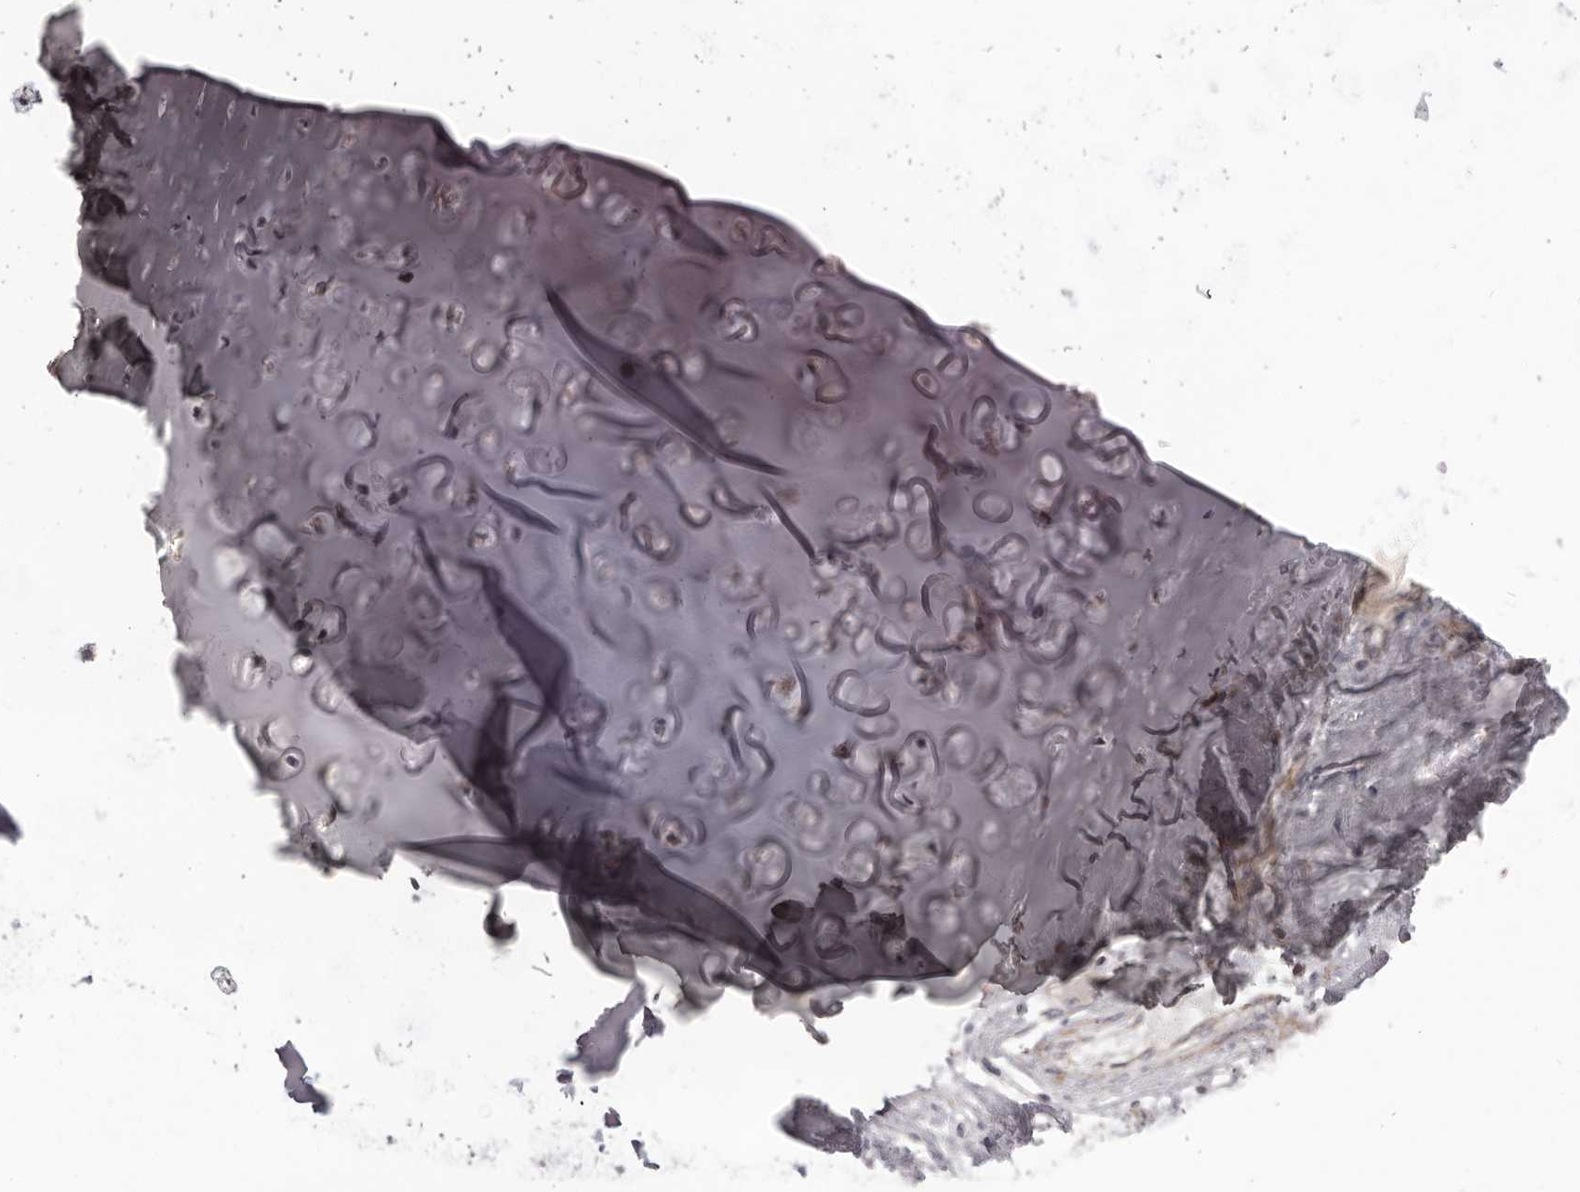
{"staining": {"intensity": "negative", "quantity": "none", "location": "none"}, "tissue": "adipose tissue", "cell_type": "Adipocytes", "image_type": "normal", "snomed": [{"axis": "morphology", "description": "Normal tissue, NOS"}, {"axis": "morphology", "description": "Basal cell carcinoma"}, {"axis": "topography", "description": "Cartilage tissue"}, {"axis": "topography", "description": "Nasopharynx"}, {"axis": "topography", "description": "Oral tissue"}], "caption": "An image of human adipose tissue is negative for staining in adipocytes. The staining is performed using DAB brown chromogen with nuclei counter-stained in using hematoxylin.", "gene": "HRH1", "patient": {"sex": "female", "age": 77}}